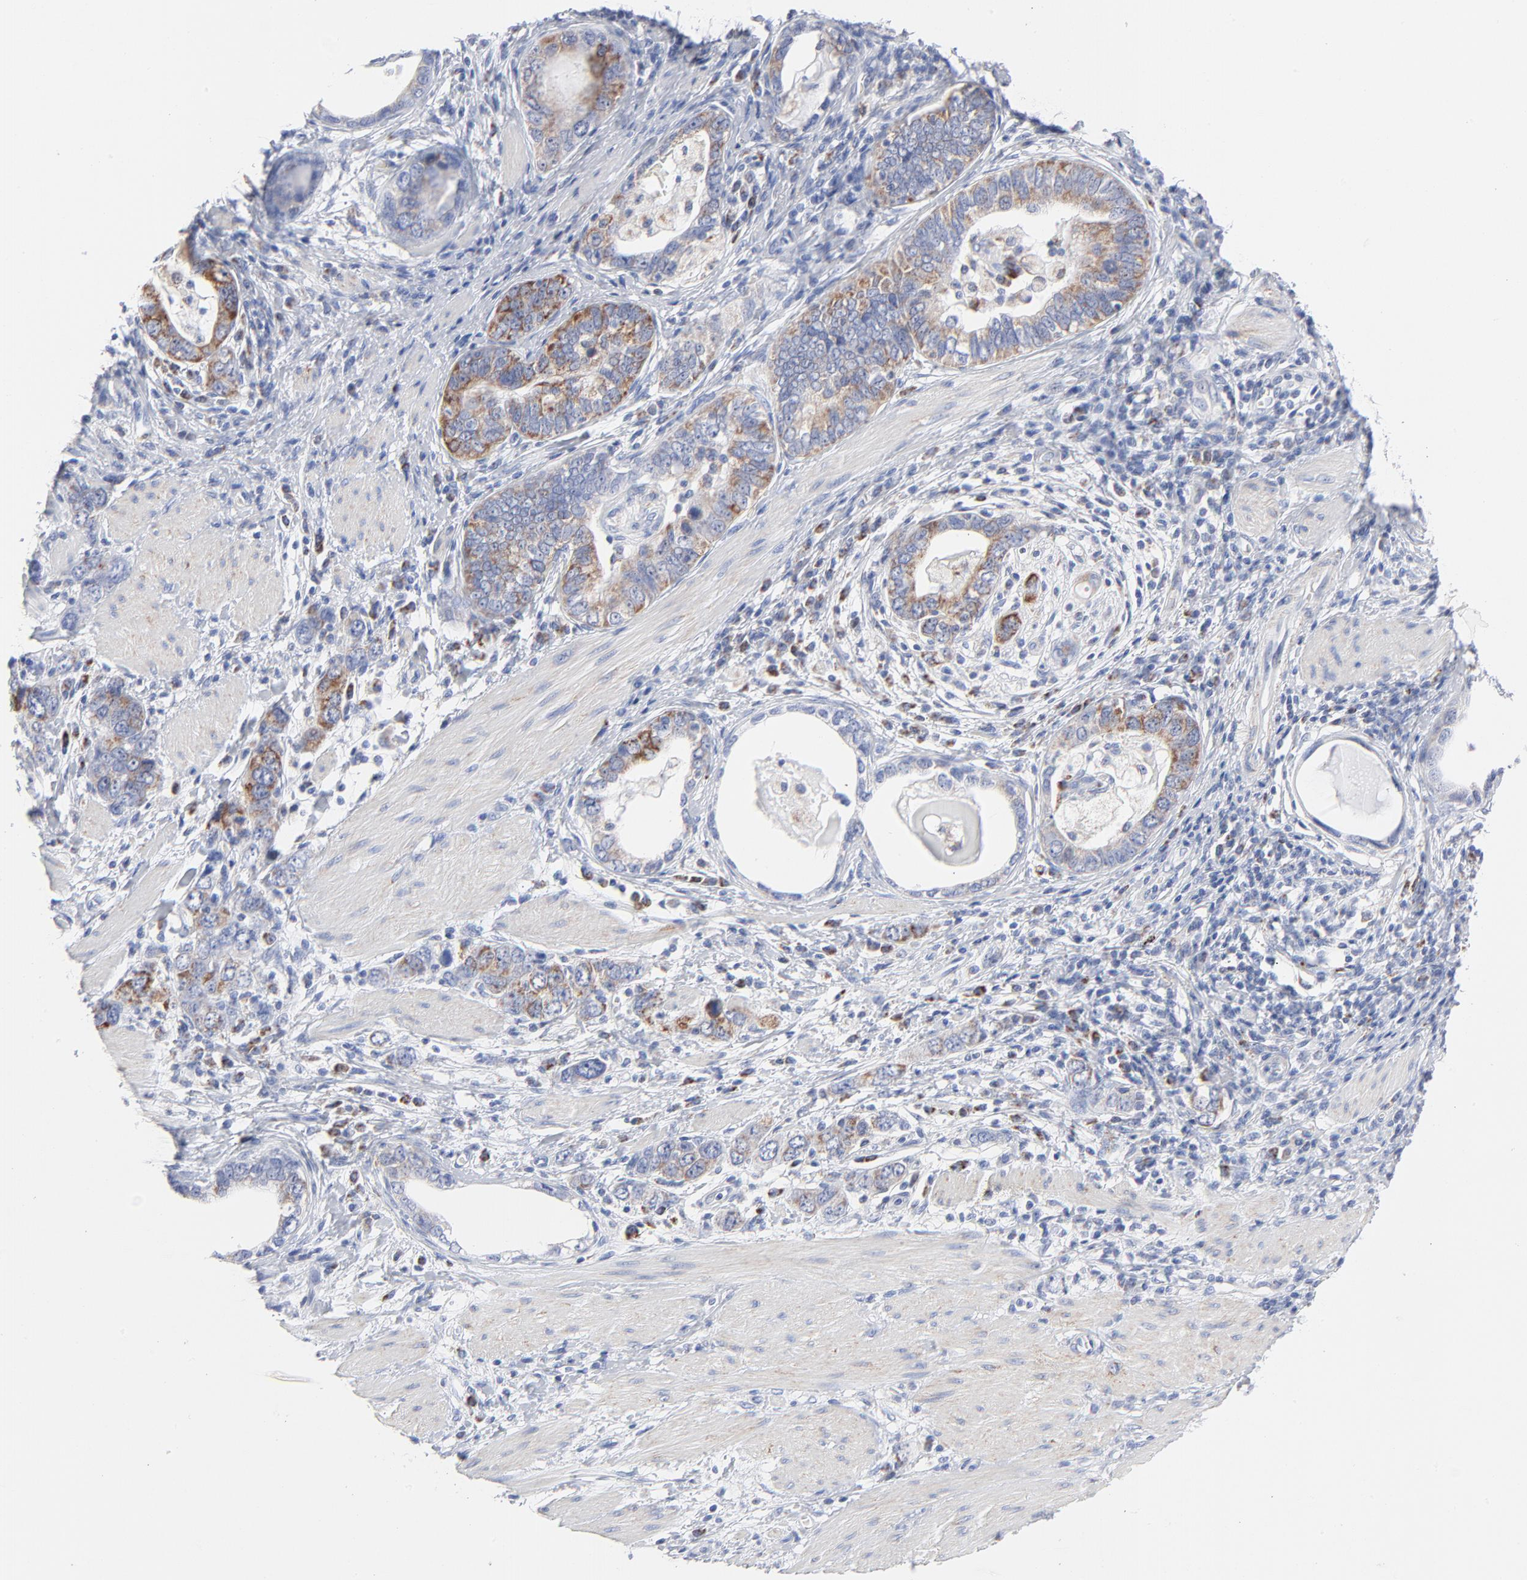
{"staining": {"intensity": "moderate", "quantity": "<25%", "location": "cytoplasmic/membranous"}, "tissue": "stomach cancer", "cell_type": "Tumor cells", "image_type": "cancer", "snomed": [{"axis": "morphology", "description": "Adenocarcinoma, NOS"}, {"axis": "topography", "description": "Stomach, lower"}], "caption": "This is a micrograph of immunohistochemistry (IHC) staining of stomach adenocarcinoma, which shows moderate positivity in the cytoplasmic/membranous of tumor cells.", "gene": "CHCHD10", "patient": {"sex": "female", "age": 93}}